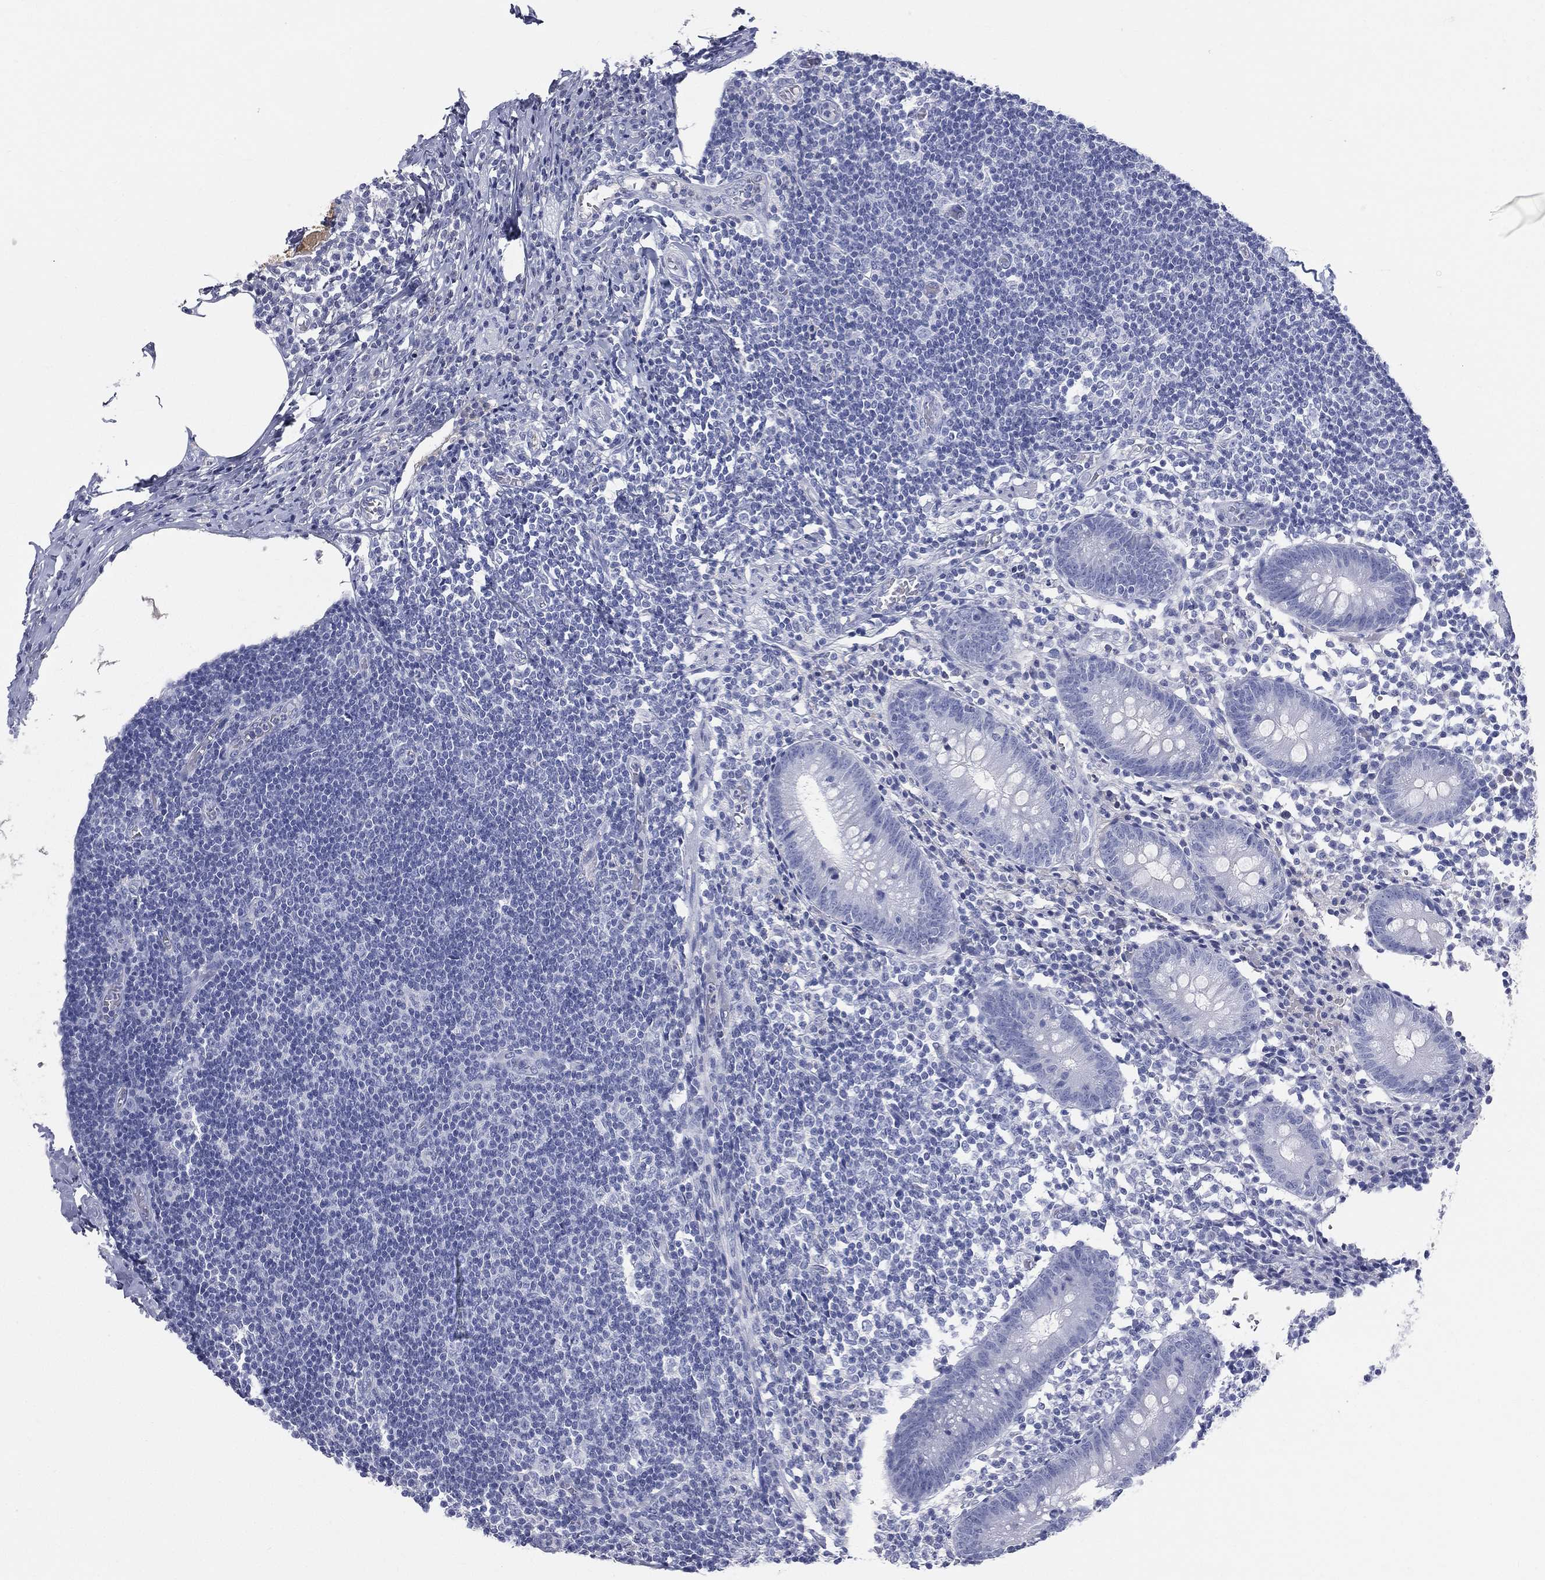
{"staining": {"intensity": "negative", "quantity": "none", "location": "none"}, "tissue": "appendix", "cell_type": "Glandular cells", "image_type": "normal", "snomed": [{"axis": "morphology", "description": "Normal tissue, NOS"}, {"axis": "topography", "description": "Appendix"}], "caption": "High power microscopy micrograph of an immunohistochemistry histopathology image of normal appendix, revealing no significant expression in glandular cells. The staining was performed using DAB to visualize the protein expression in brown, while the nuclei were stained in blue with hematoxylin (Magnification: 20x).", "gene": "HP", "patient": {"sex": "female", "age": 40}}